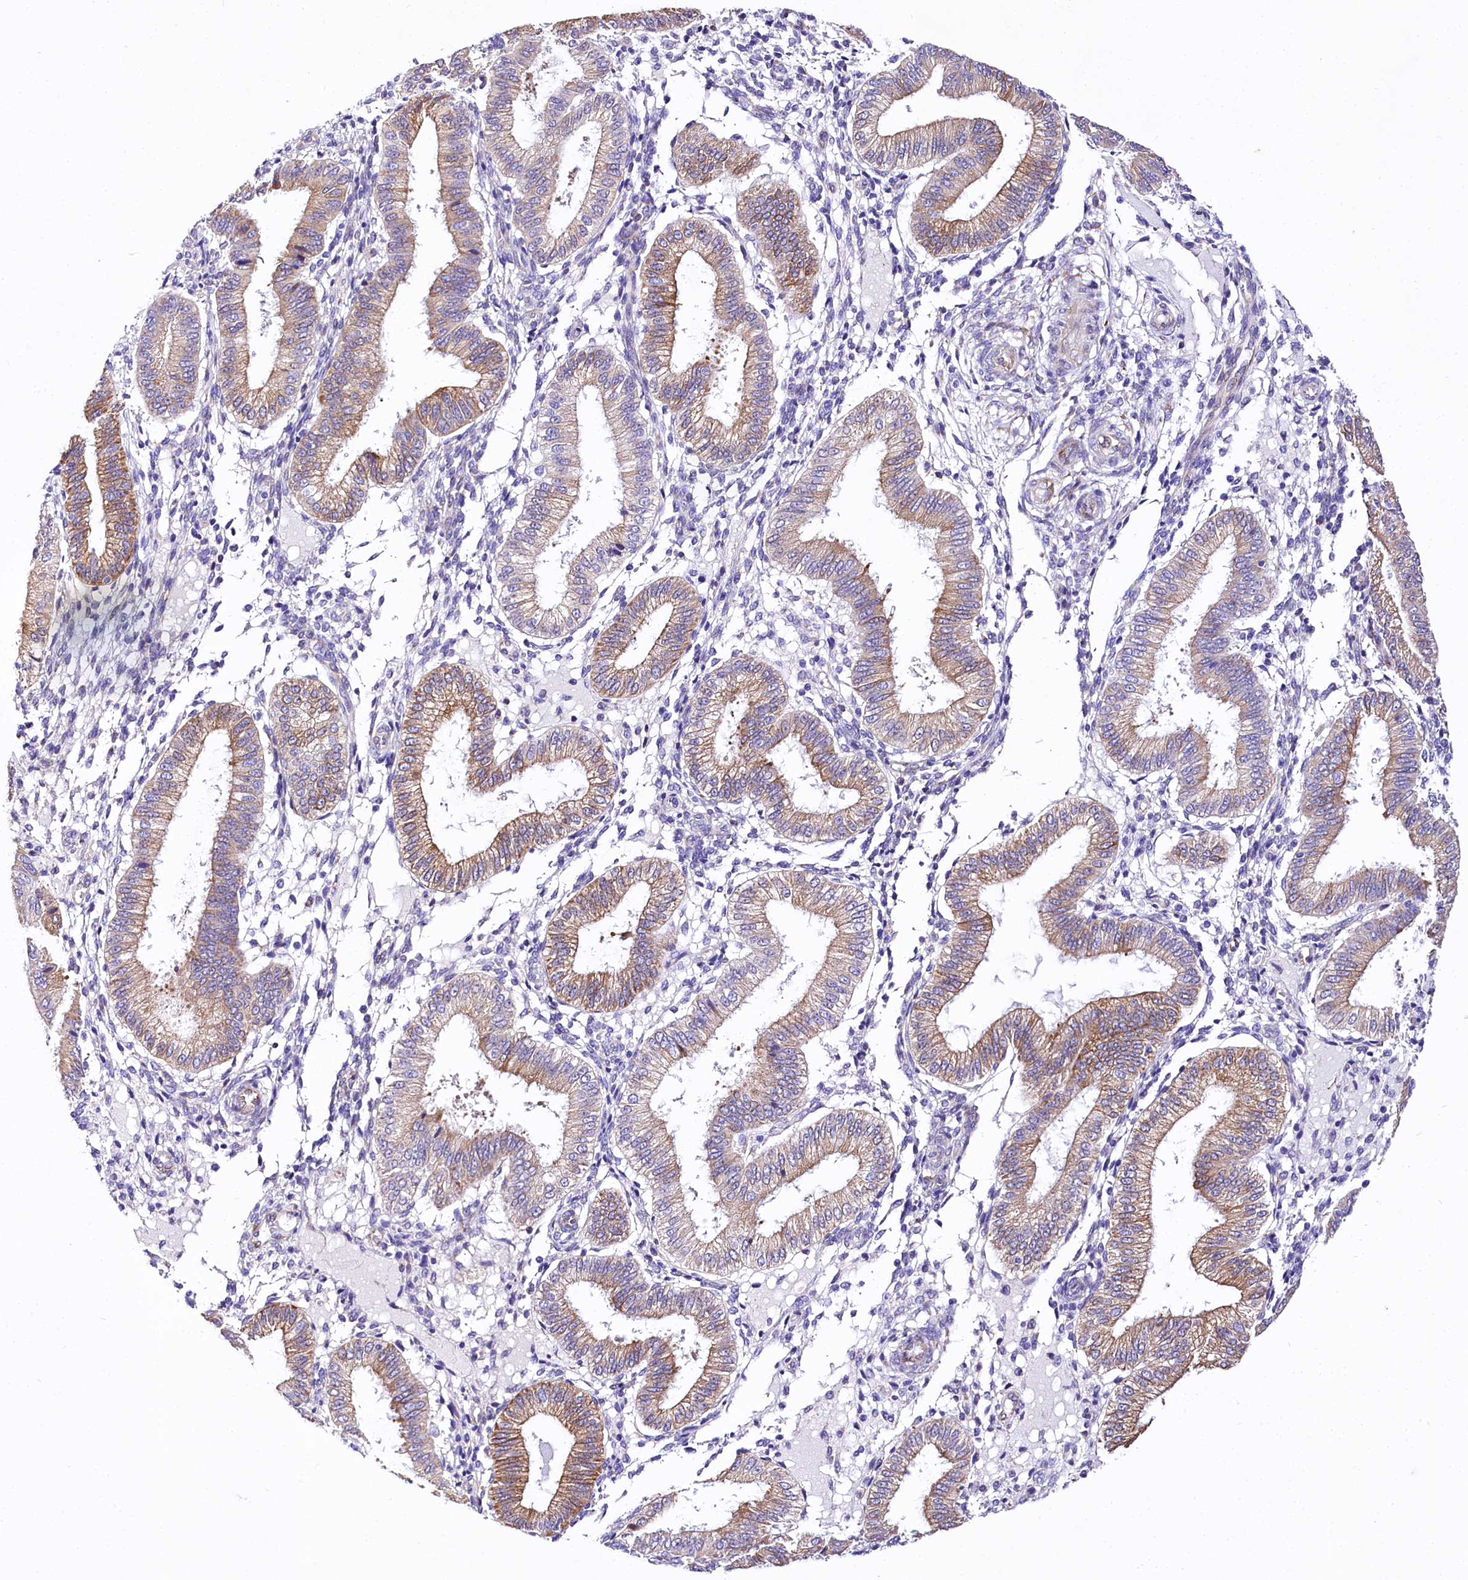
{"staining": {"intensity": "negative", "quantity": "none", "location": "none"}, "tissue": "endometrium", "cell_type": "Cells in endometrial stroma", "image_type": "normal", "snomed": [{"axis": "morphology", "description": "Normal tissue, NOS"}, {"axis": "topography", "description": "Endometrium"}], "caption": "This photomicrograph is of normal endometrium stained with immunohistochemistry to label a protein in brown with the nuclei are counter-stained blue. There is no expression in cells in endometrial stroma.", "gene": "A2ML1", "patient": {"sex": "female", "age": 39}}